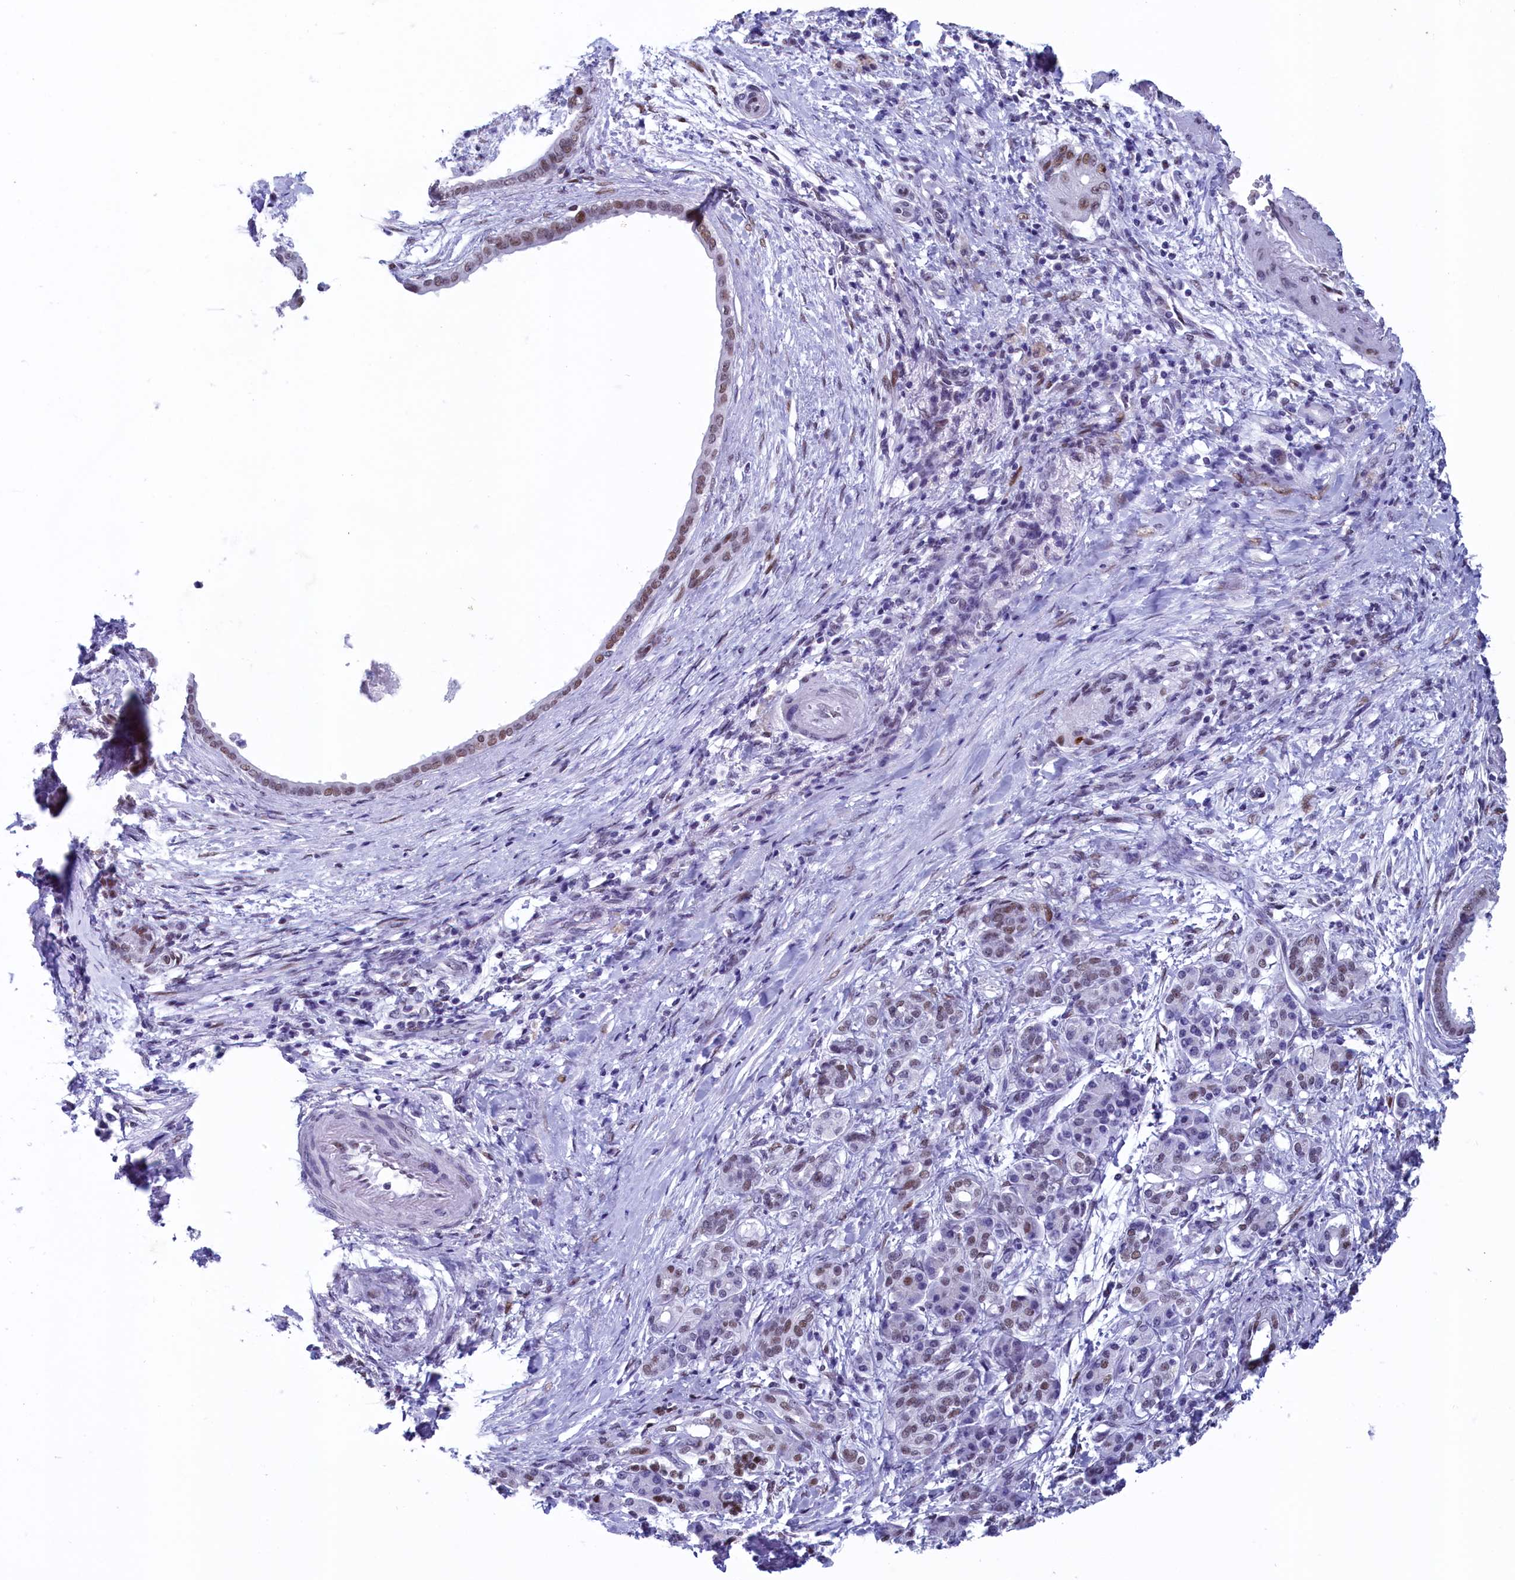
{"staining": {"intensity": "moderate", "quantity": "25%-75%", "location": "nuclear"}, "tissue": "pancreatic cancer", "cell_type": "Tumor cells", "image_type": "cancer", "snomed": [{"axis": "morphology", "description": "Adenocarcinoma, NOS"}, {"axis": "topography", "description": "Pancreas"}], "caption": "This histopathology image exhibits immunohistochemistry staining of pancreatic cancer (adenocarcinoma), with medium moderate nuclear expression in about 25%-75% of tumor cells.", "gene": "SUGP2", "patient": {"sex": "female", "age": 55}}